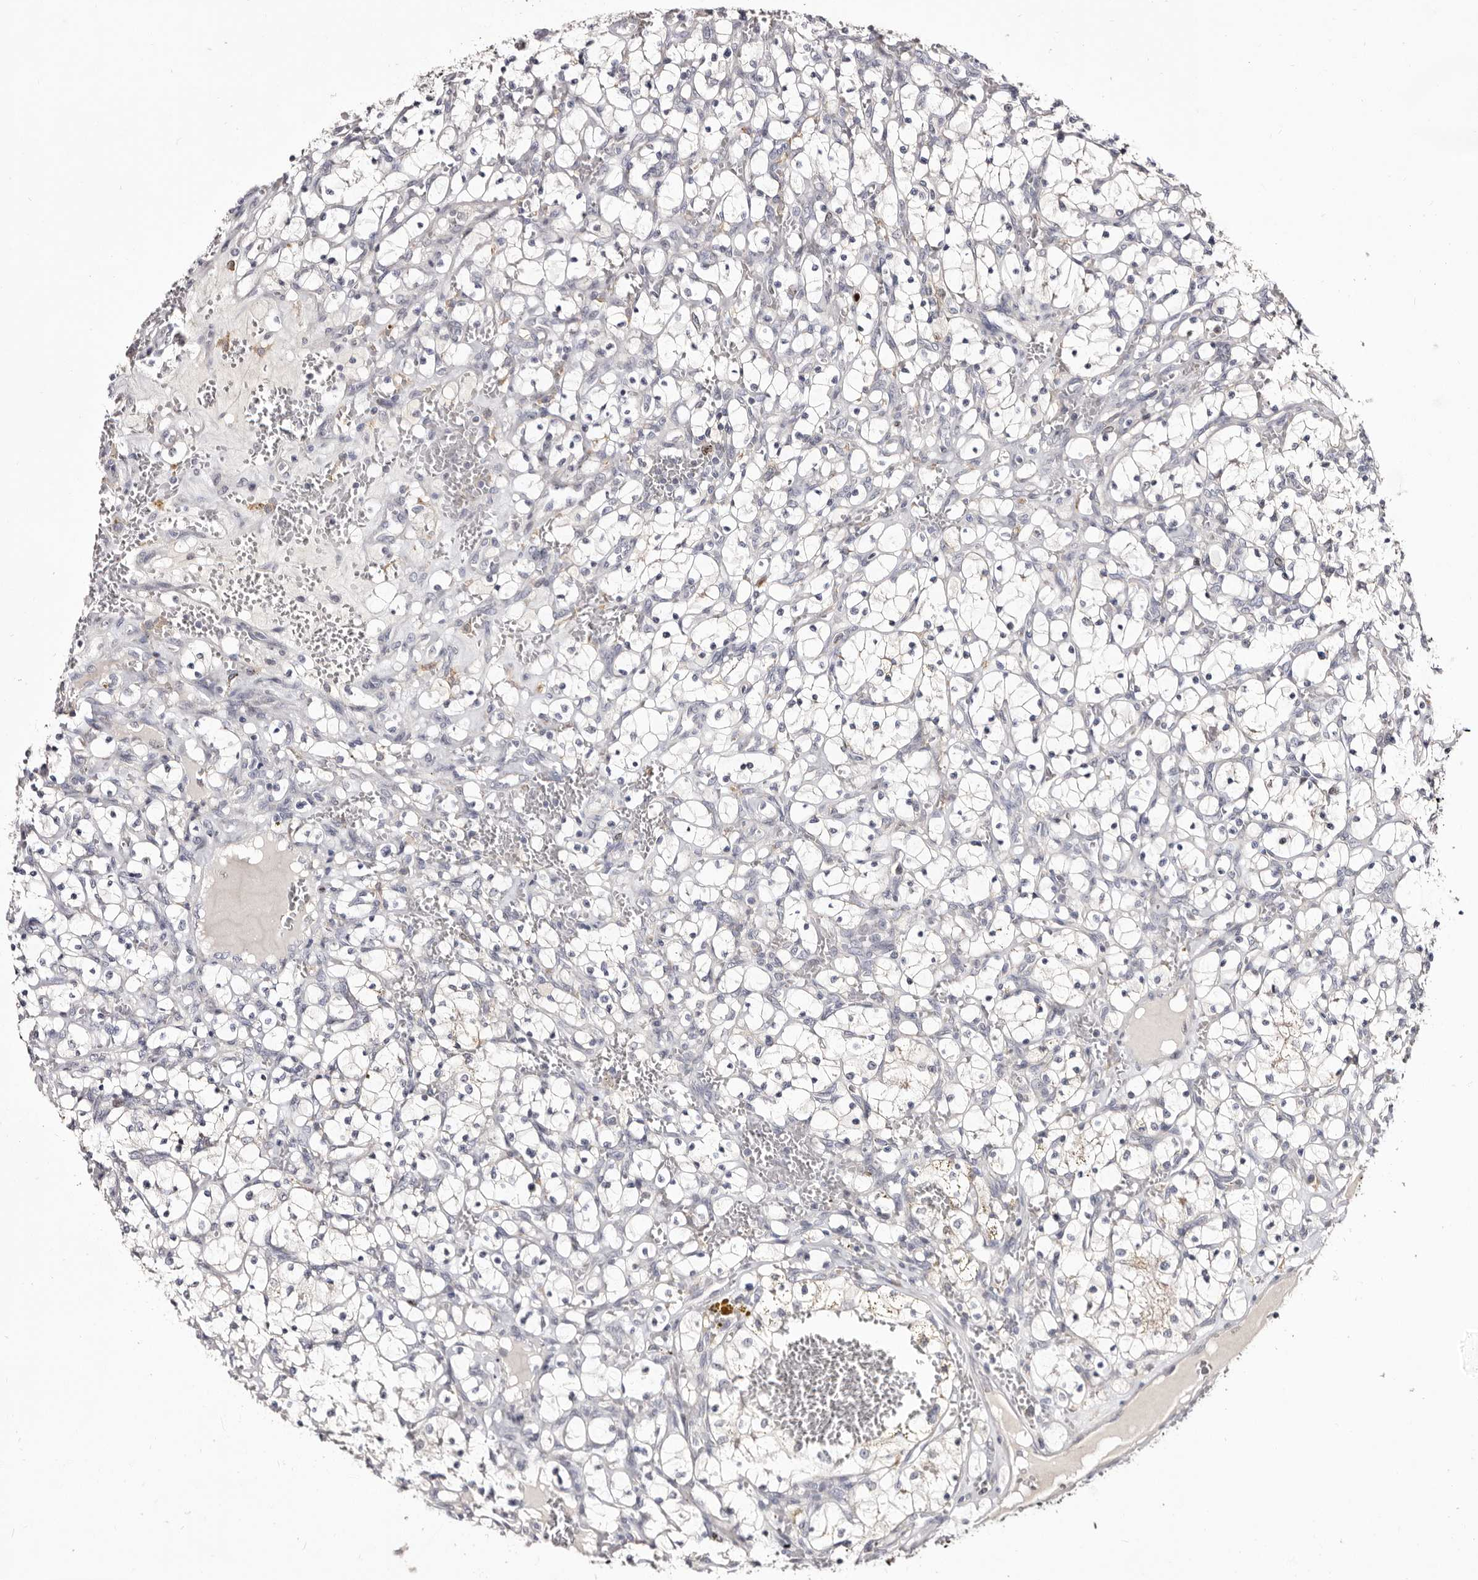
{"staining": {"intensity": "negative", "quantity": "none", "location": "none"}, "tissue": "renal cancer", "cell_type": "Tumor cells", "image_type": "cancer", "snomed": [{"axis": "morphology", "description": "Adenocarcinoma, NOS"}, {"axis": "topography", "description": "Kidney"}], "caption": "The image demonstrates no significant expression in tumor cells of renal cancer (adenocarcinoma).", "gene": "CDCA8", "patient": {"sex": "female", "age": 69}}